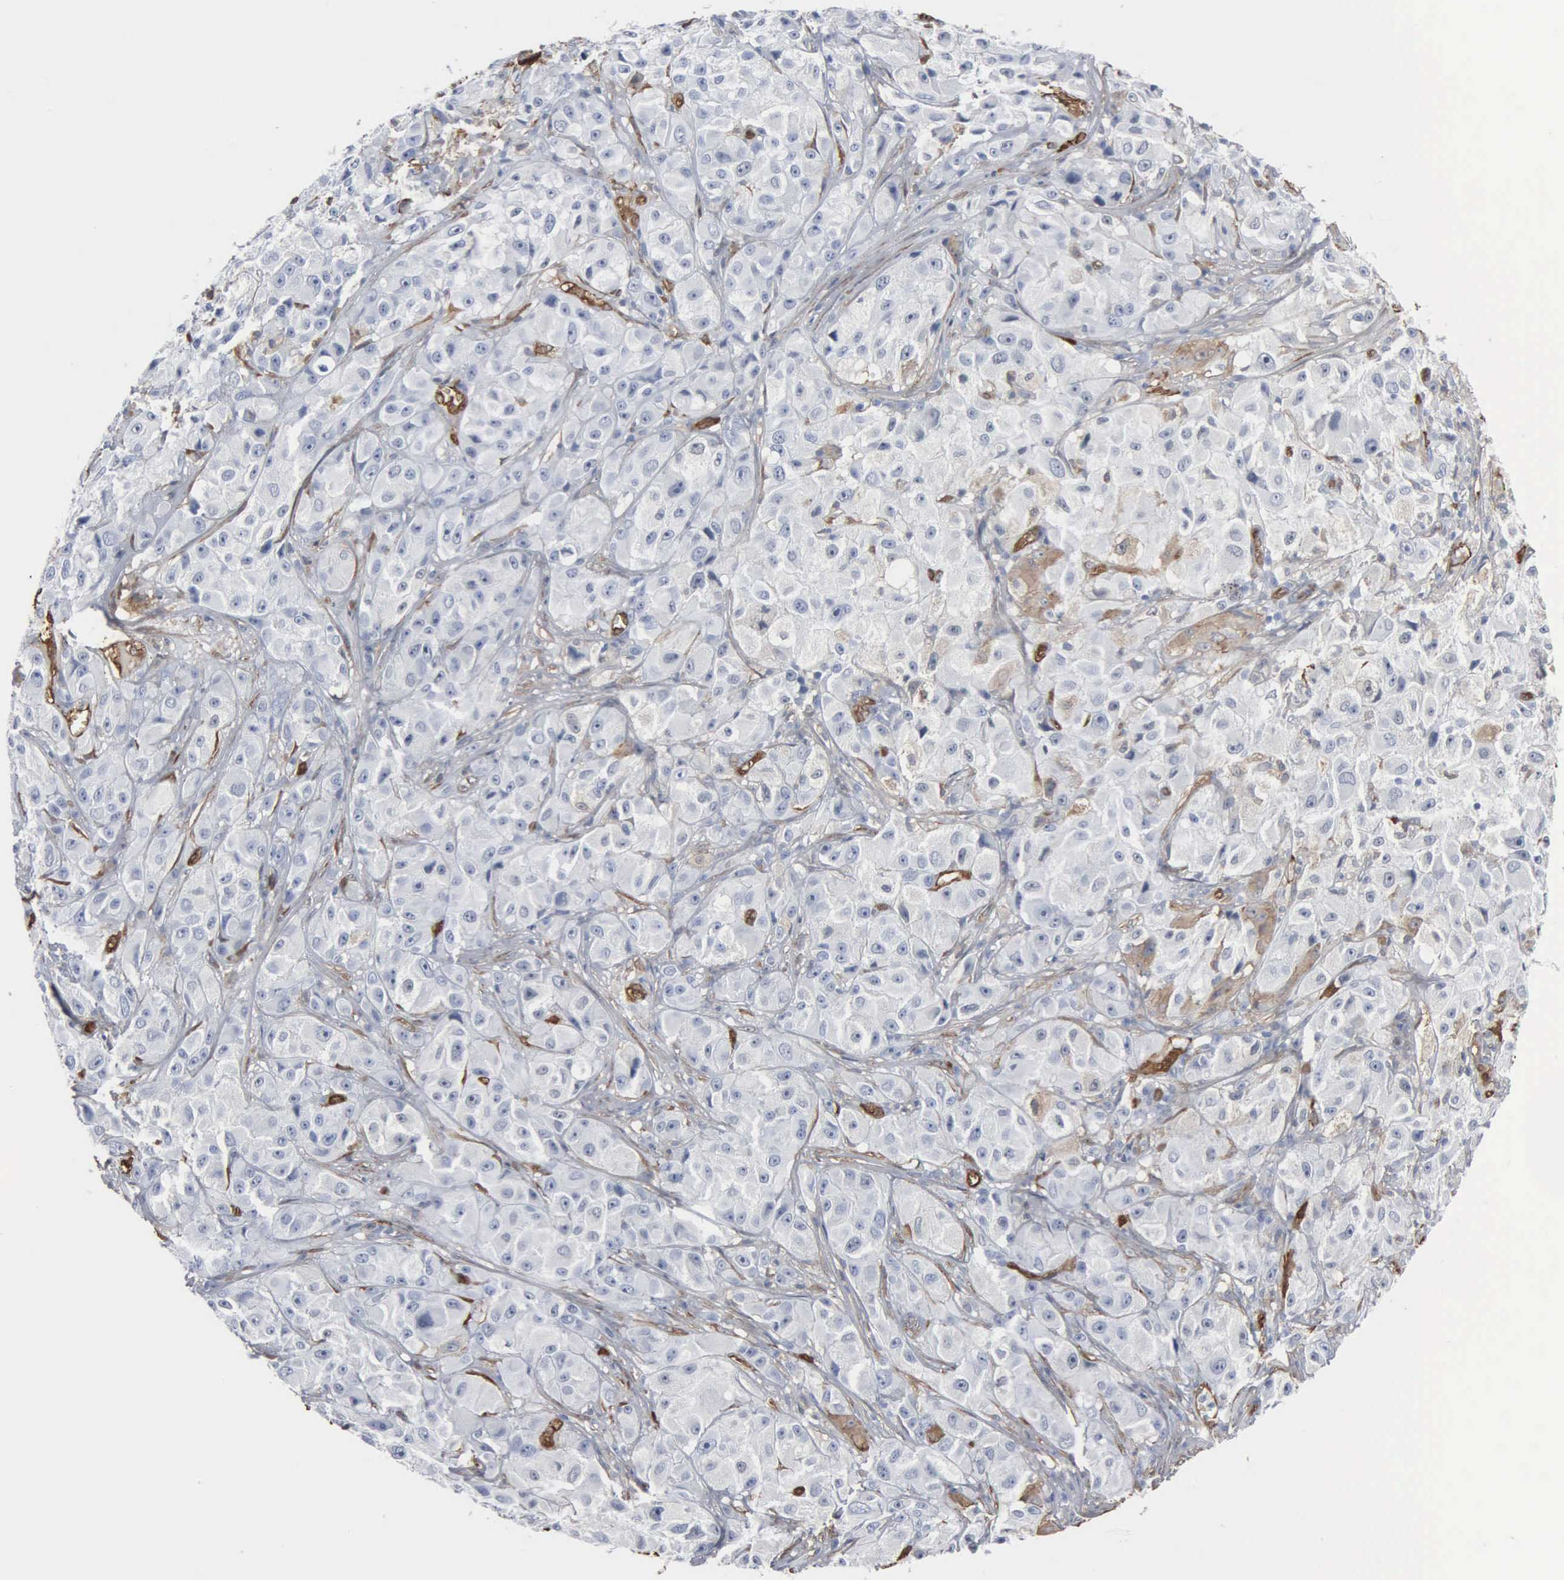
{"staining": {"intensity": "negative", "quantity": "none", "location": "none"}, "tissue": "melanoma", "cell_type": "Tumor cells", "image_type": "cancer", "snomed": [{"axis": "morphology", "description": "Malignant melanoma, NOS"}, {"axis": "topography", "description": "Skin"}], "caption": "DAB (3,3'-diaminobenzidine) immunohistochemical staining of human melanoma demonstrates no significant expression in tumor cells.", "gene": "FSCN1", "patient": {"sex": "male", "age": 56}}